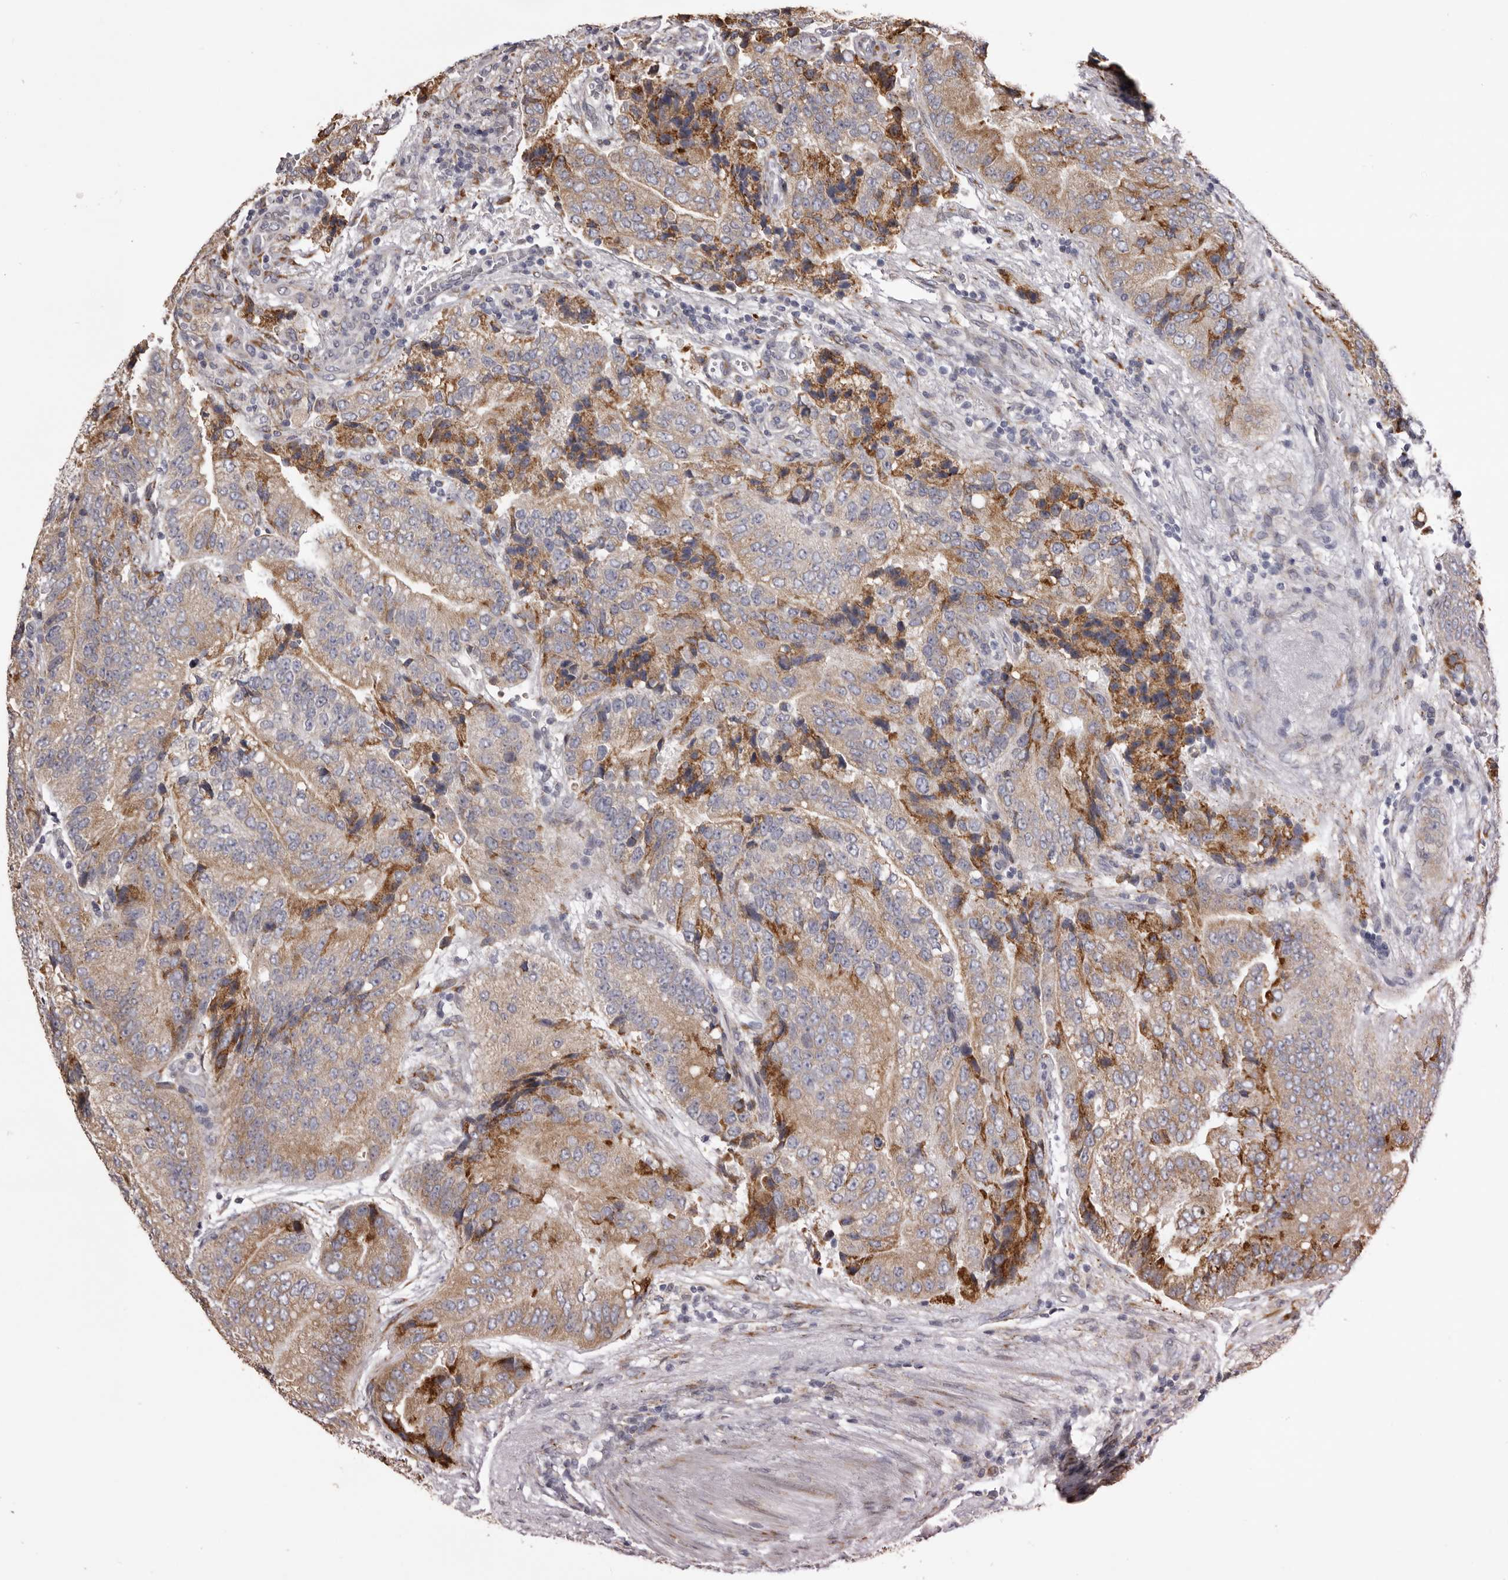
{"staining": {"intensity": "moderate", "quantity": ">75%", "location": "cytoplasmic/membranous"}, "tissue": "prostate cancer", "cell_type": "Tumor cells", "image_type": "cancer", "snomed": [{"axis": "morphology", "description": "Adenocarcinoma, High grade"}, {"axis": "topography", "description": "Prostate"}], "caption": "Immunohistochemical staining of human adenocarcinoma (high-grade) (prostate) shows medium levels of moderate cytoplasmic/membranous protein positivity in about >75% of tumor cells.", "gene": "PIGX", "patient": {"sex": "male", "age": 70}}